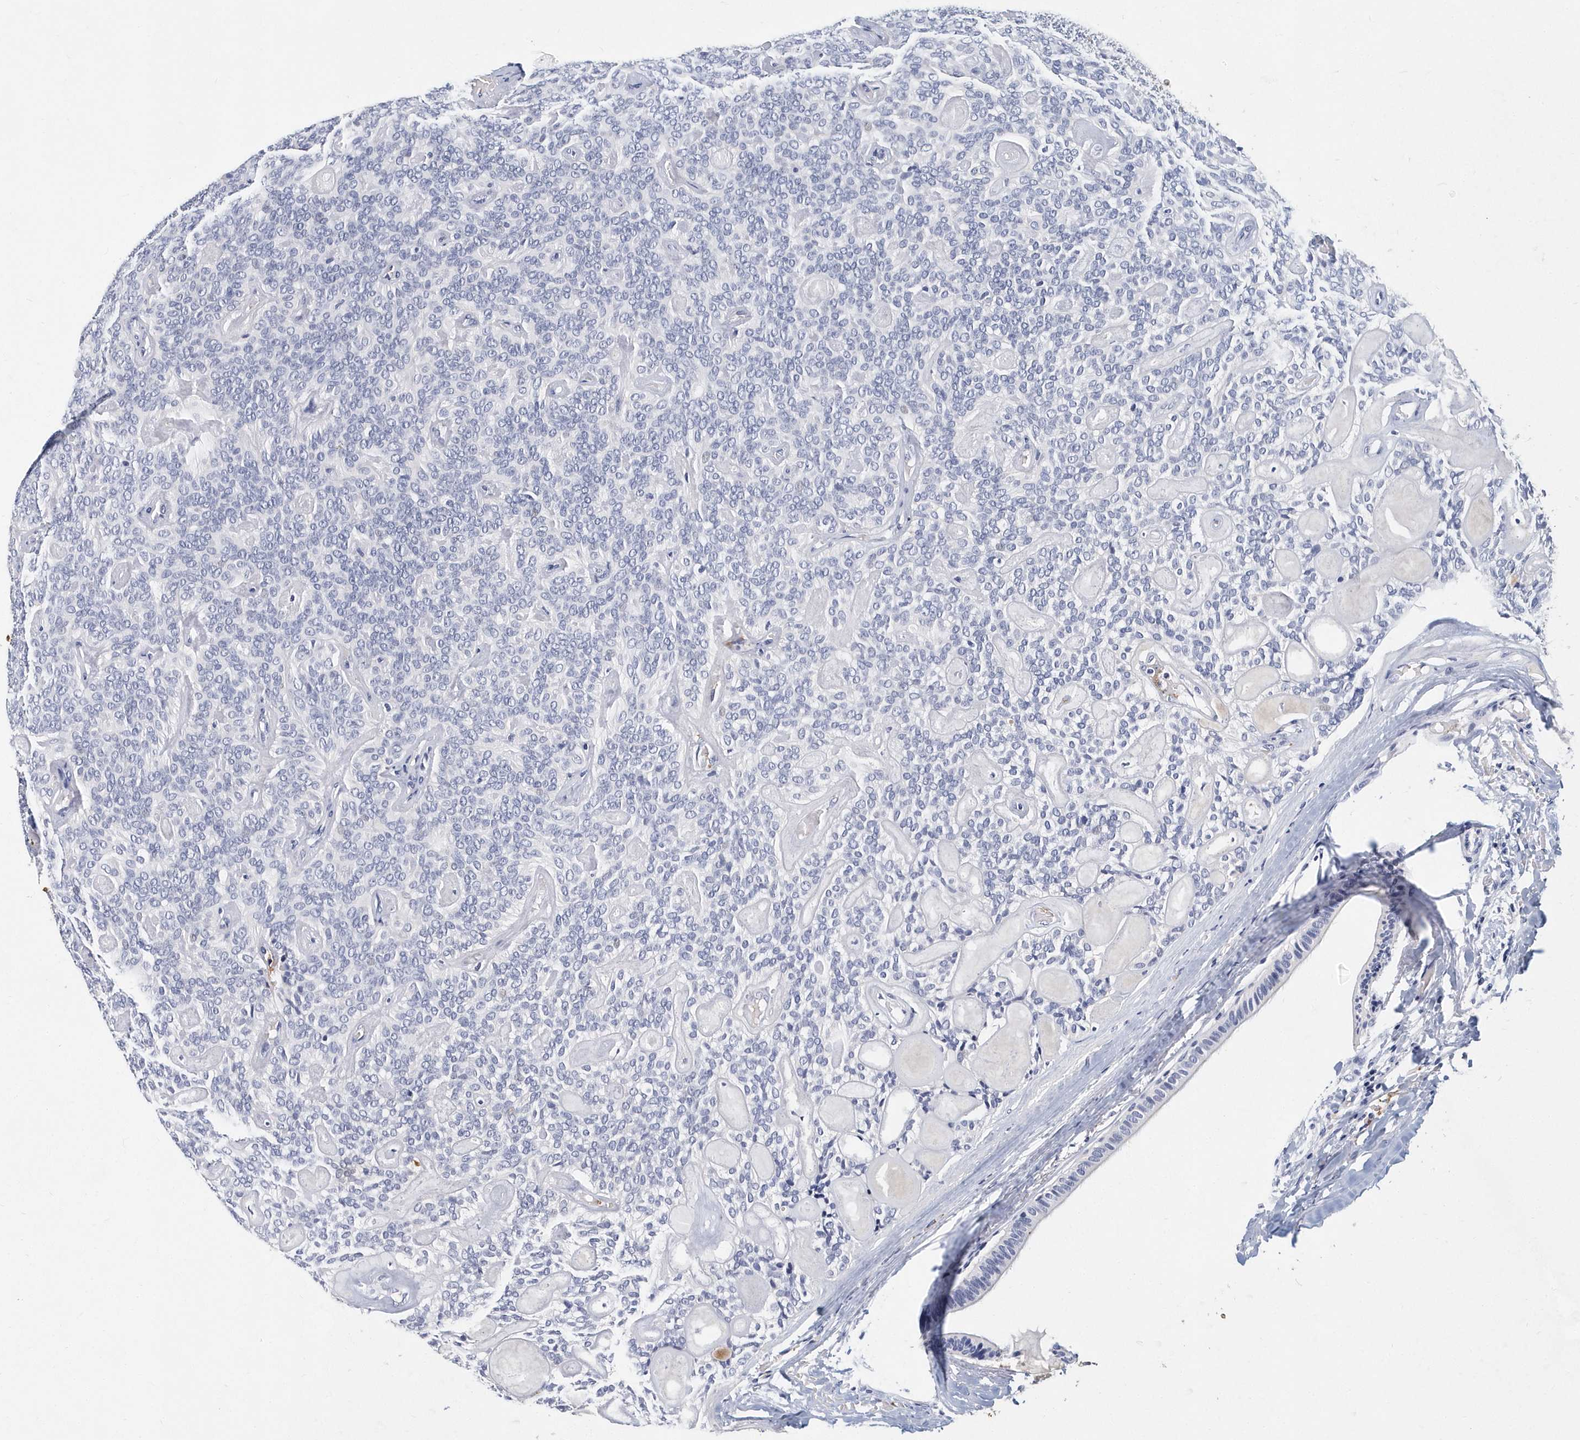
{"staining": {"intensity": "negative", "quantity": "none", "location": "none"}, "tissue": "head and neck cancer", "cell_type": "Tumor cells", "image_type": "cancer", "snomed": [{"axis": "morphology", "description": "Adenocarcinoma, NOS"}, {"axis": "topography", "description": "Head-Neck"}], "caption": "The immunohistochemistry image has no significant staining in tumor cells of head and neck cancer tissue.", "gene": "ITGA2B", "patient": {"sex": "male", "age": 66}}